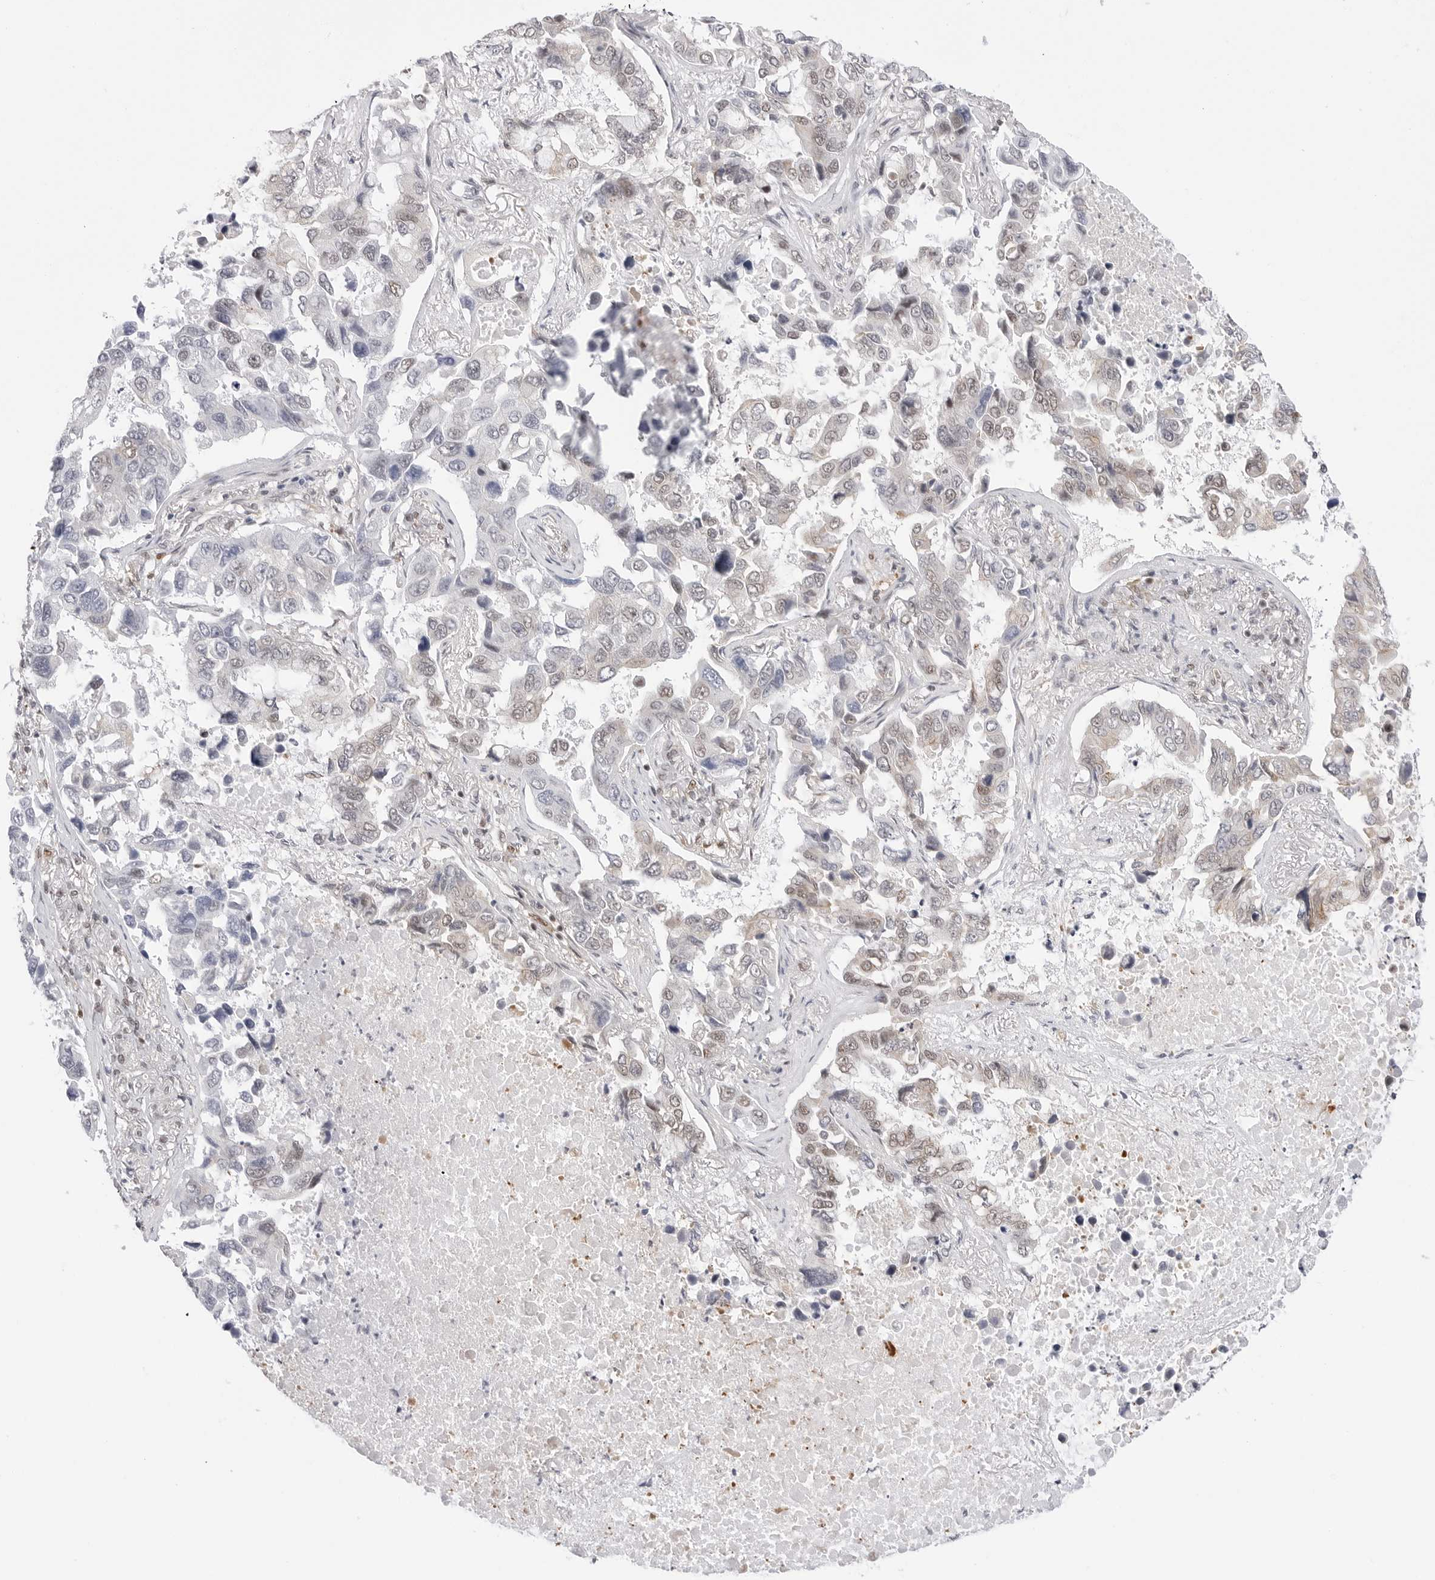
{"staining": {"intensity": "moderate", "quantity": "25%-75%", "location": "cytoplasmic/membranous,nuclear"}, "tissue": "lung cancer", "cell_type": "Tumor cells", "image_type": "cancer", "snomed": [{"axis": "morphology", "description": "Adenocarcinoma, NOS"}, {"axis": "topography", "description": "Lung"}], "caption": "Lung adenocarcinoma stained for a protein (brown) shows moderate cytoplasmic/membranous and nuclear positive positivity in approximately 25%-75% of tumor cells.", "gene": "C1orf162", "patient": {"sex": "male", "age": 64}}